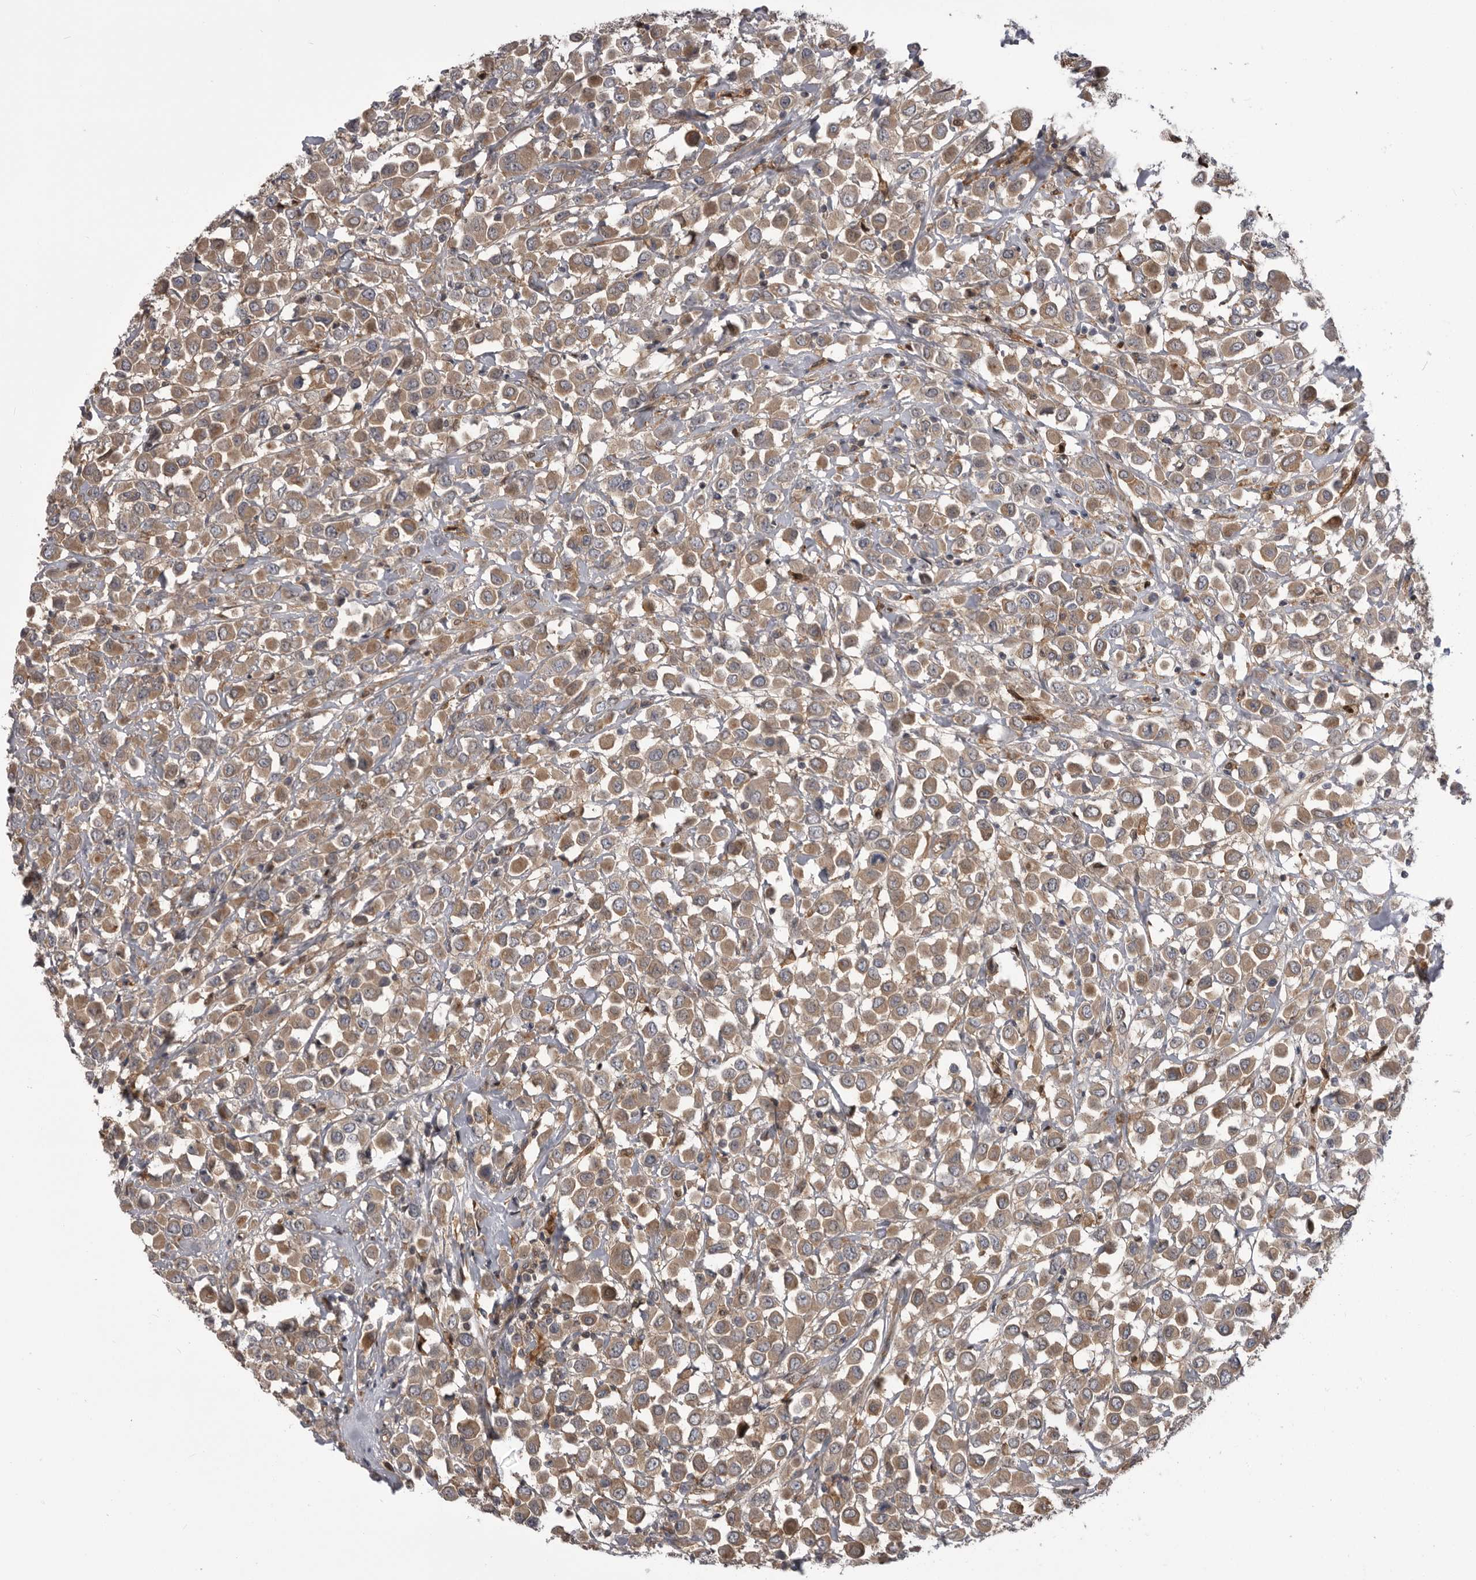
{"staining": {"intensity": "moderate", "quantity": ">75%", "location": "cytoplasmic/membranous"}, "tissue": "breast cancer", "cell_type": "Tumor cells", "image_type": "cancer", "snomed": [{"axis": "morphology", "description": "Duct carcinoma"}, {"axis": "topography", "description": "Breast"}], "caption": "Intraductal carcinoma (breast) stained with a brown dye demonstrates moderate cytoplasmic/membranous positive positivity in about >75% of tumor cells.", "gene": "RAB3GAP2", "patient": {"sex": "female", "age": 61}}